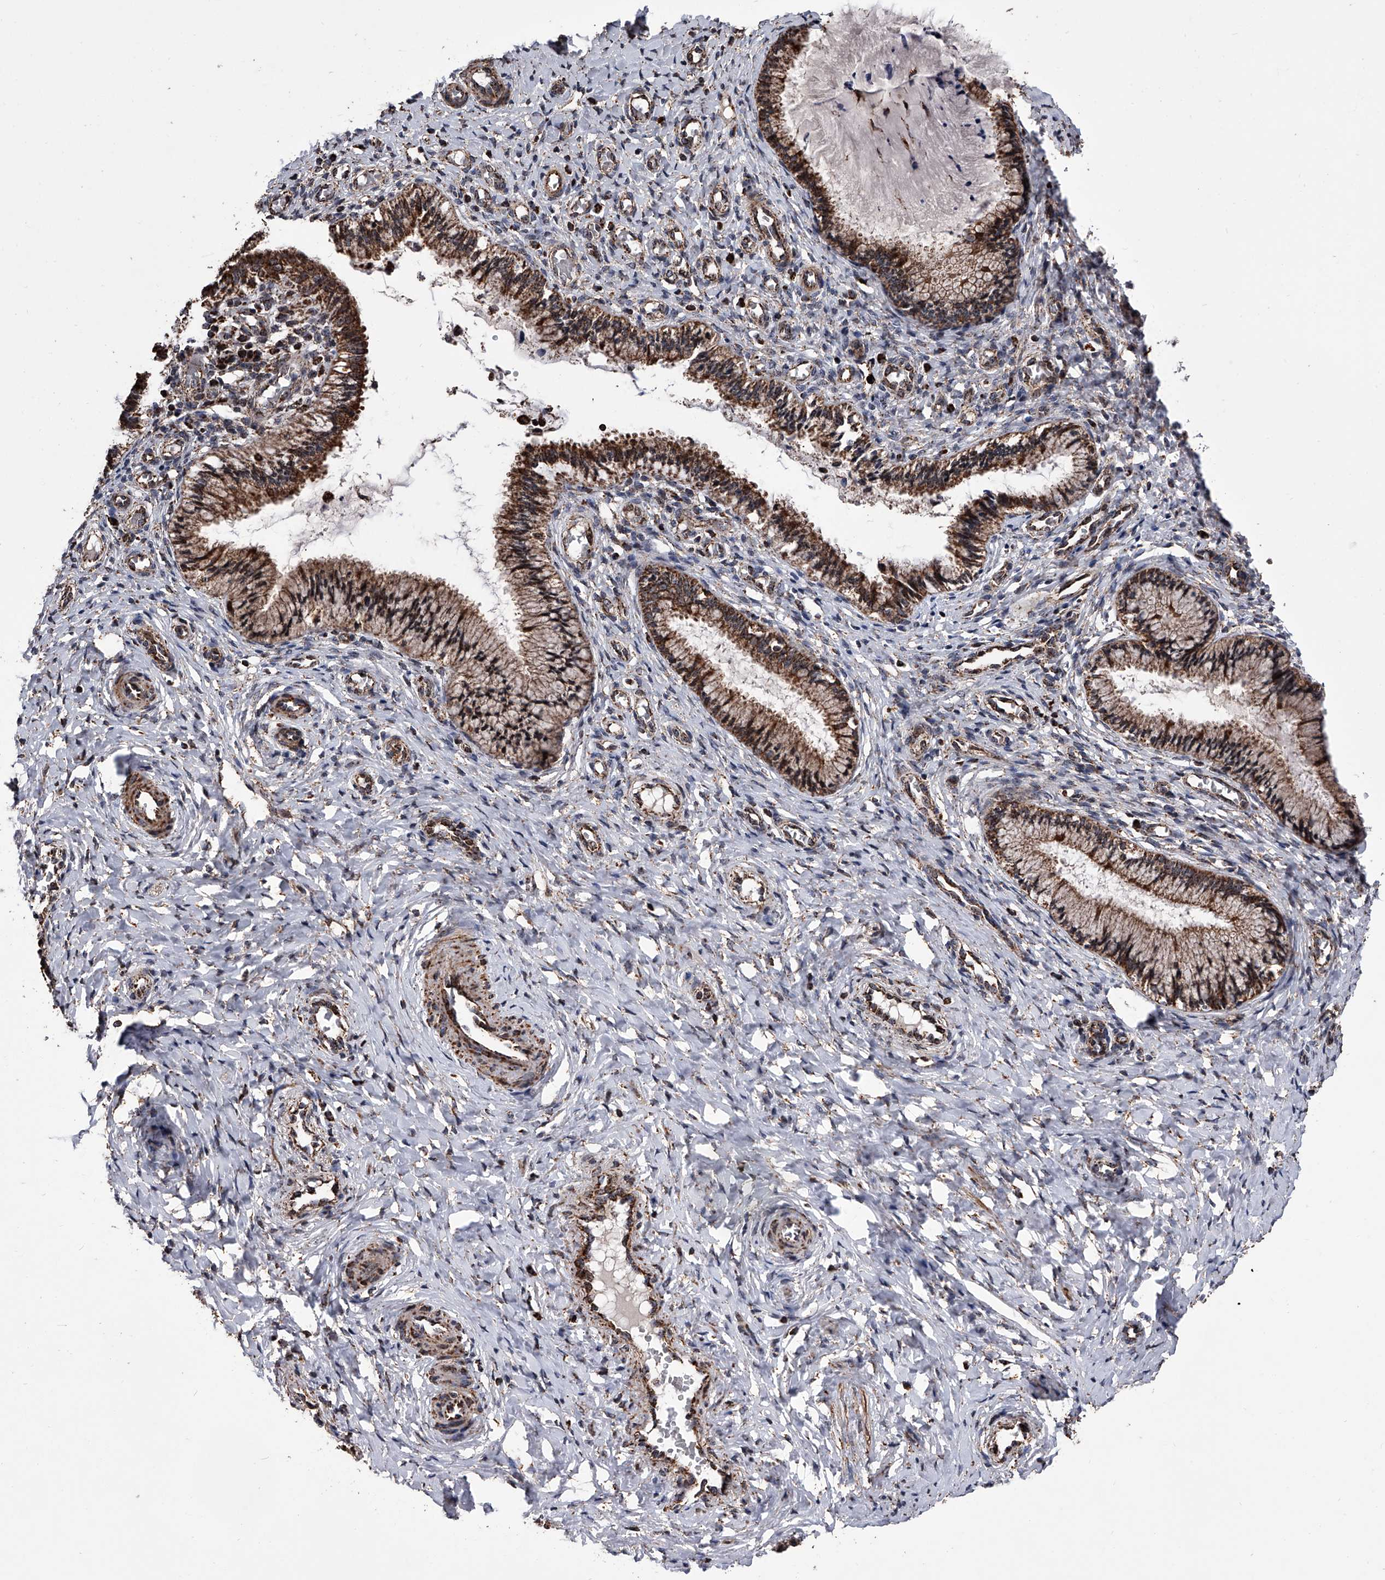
{"staining": {"intensity": "moderate", "quantity": ">75%", "location": "cytoplasmic/membranous"}, "tissue": "cervix", "cell_type": "Glandular cells", "image_type": "normal", "snomed": [{"axis": "morphology", "description": "Normal tissue, NOS"}, {"axis": "topography", "description": "Cervix"}], "caption": "Moderate cytoplasmic/membranous staining is present in about >75% of glandular cells in benign cervix. (DAB (3,3'-diaminobenzidine) IHC, brown staining for protein, blue staining for nuclei).", "gene": "SMPDL3A", "patient": {"sex": "female", "age": 27}}